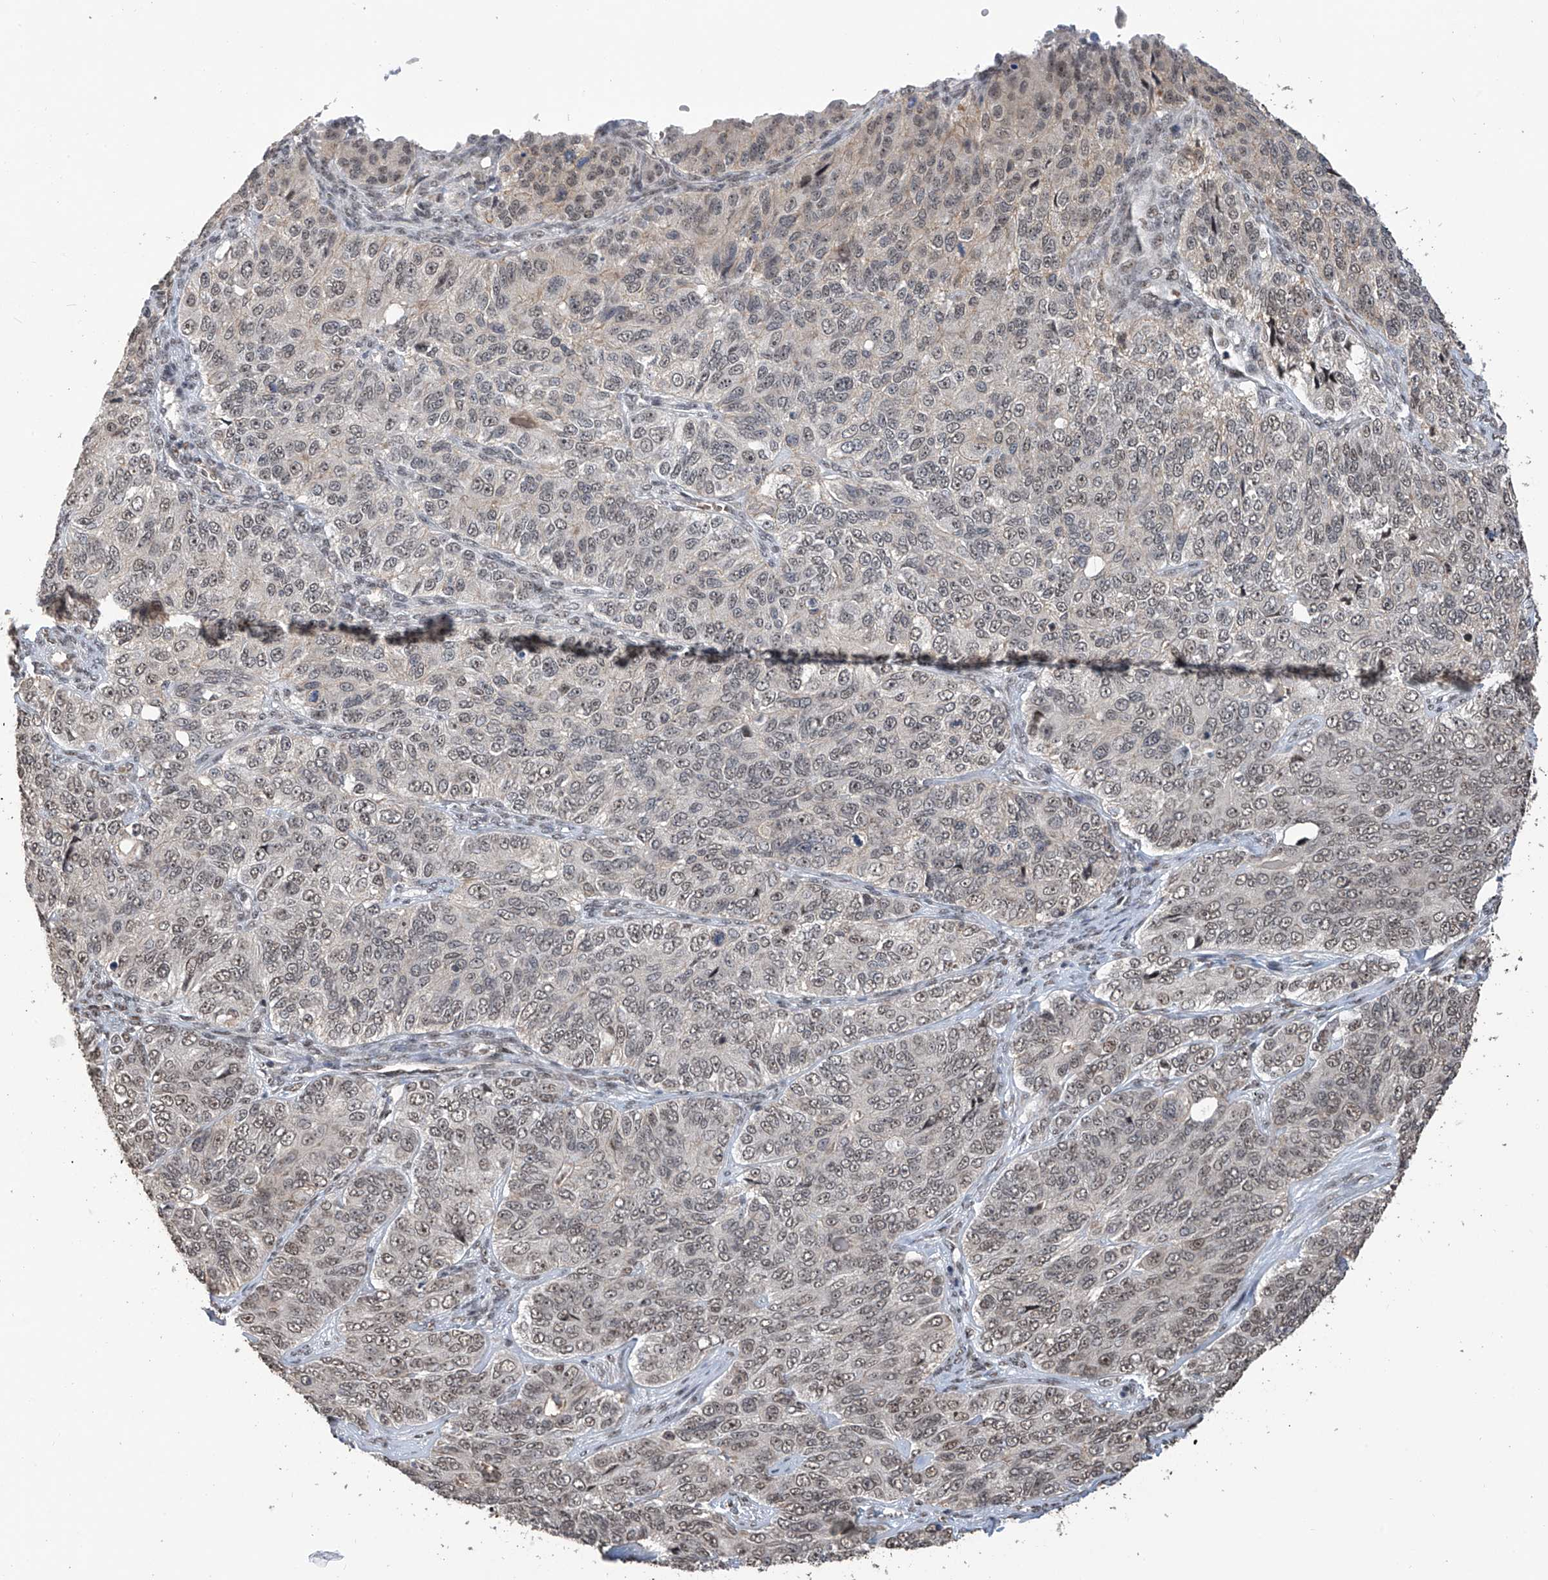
{"staining": {"intensity": "weak", "quantity": "25%-75%", "location": "nuclear"}, "tissue": "ovarian cancer", "cell_type": "Tumor cells", "image_type": "cancer", "snomed": [{"axis": "morphology", "description": "Carcinoma, endometroid"}, {"axis": "topography", "description": "Ovary"}], "caption": "Immunohistochemistry (IHC) of endometroid carcinoma (ovarian) exhibits low levels of weak nuclear positivity in approximately 25%-75% of tumor cells. Using DAB (brown) and hematoxylin (blue) stains, captured at high magnification using brightfield microscopy.", "gene": "C1orf131", "patient": {"sex": "female", "age": 51}}